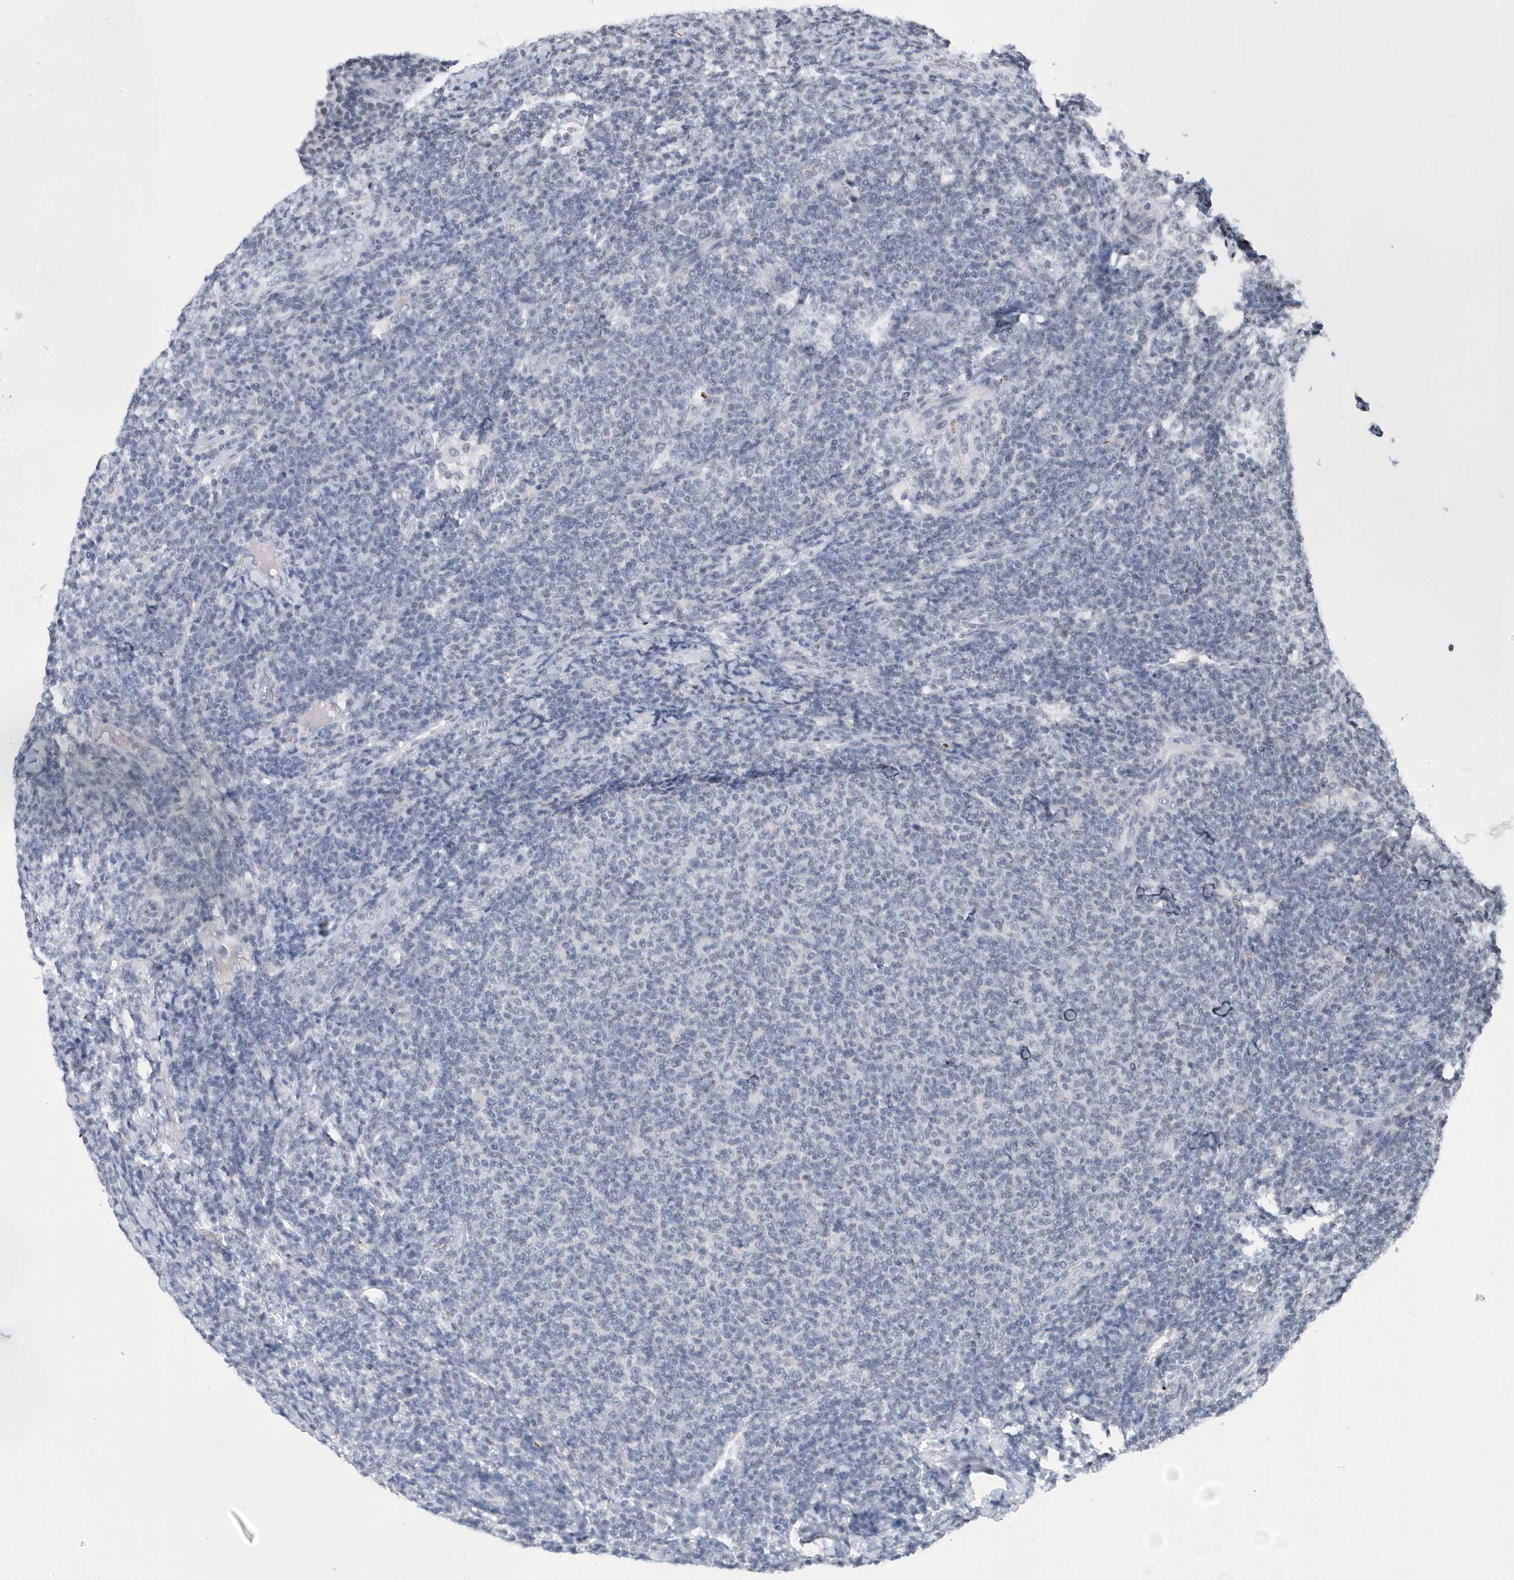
{"staining": {"intensity": "negative", "quantity": "none", "location": "none"}, "tissue": "lymphoma", "cell_type": "Tumor cells", "image_type": "cancer", "snomed": [{"axis": "morphology", "description": "Malignant lymphoma, non-Hodgkin's type, Low grade"}, {"axis": "topography", "description": "Lymph node"}], "caption": "Immunohistochemistry (IHC) histopathology image of lymphoma stained for a protein (brown), which shows no positivity in tumor cells.", "gene": "VWA5B2", "patient": {"sex": "male", "age": 66}}